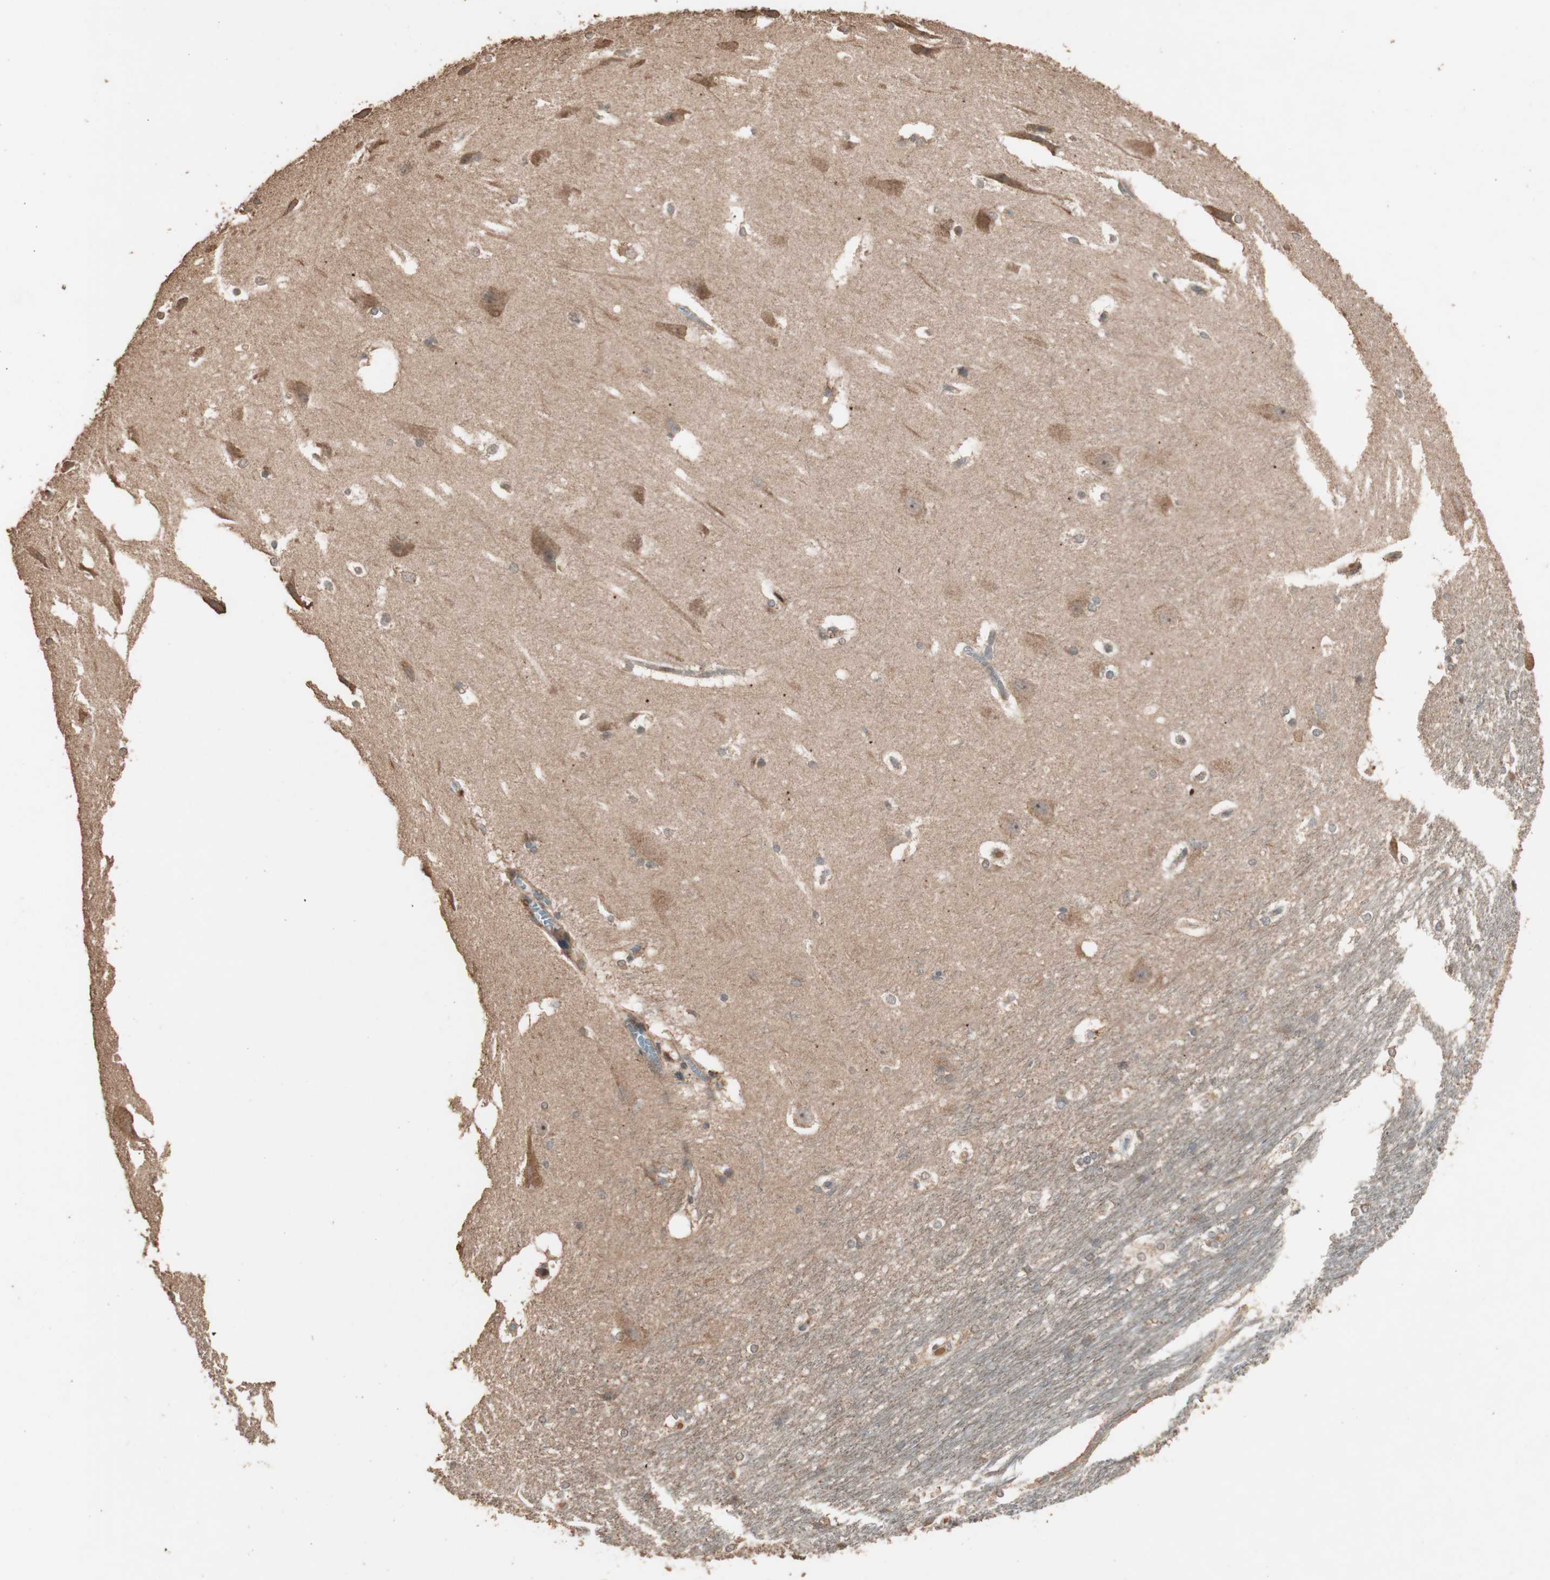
{"staining": {"intensity": "moderate", "quantity": "25%-75%", "location": "cytoplasmic/membranous"}, "tissue": "hippocampus", "cell_type": "Glial cells", "image_type": "normal", "snomed": [{"axis": "morphology", "description": "Normal tissue, NOS"}, {"axis": "topography", "description": "Hippocampus"}], "caption": "Protein expression analysis of unremarkable human hippocampus reveals moderate cytoplasmic/membranous positivity in approximately 25%-75% of glial cells. (DAB (3,3'-diaminobenzidine) IHC, brown staining for protein, blue staining for nuclei).", "gene": "USP20", "patient": {"sex": "female", "age": 19}}